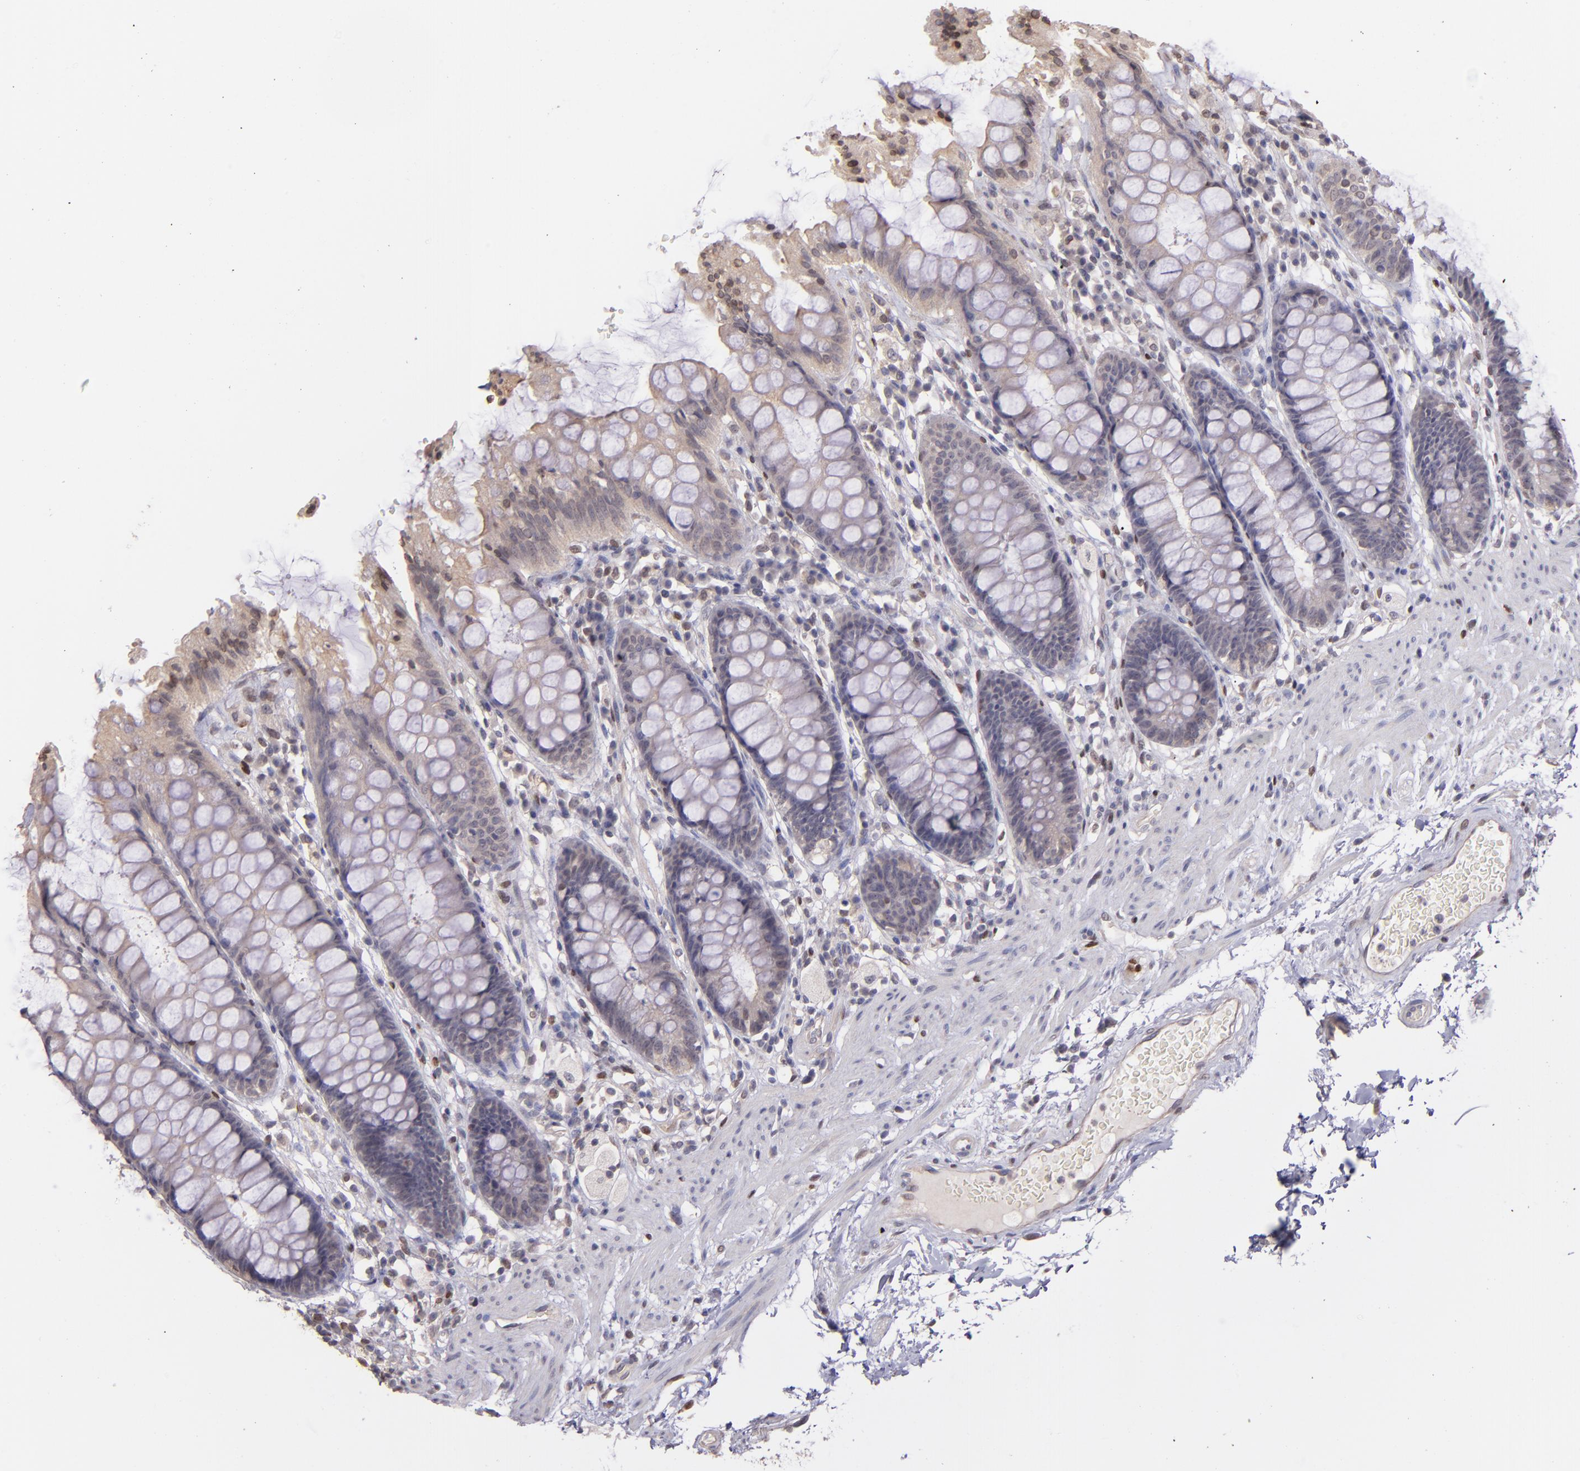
{"staining": {"intensity": "weak", "quantity": "25%-75%", "location": "cytoplasmic/membranous"}, "tissue": "rectum", "cell_type": "Glandular cells", "image_type": "normal", "snomed": [{"axis": "morphology", "description": "Normal tissue, NOS"}, {"axis": "topography", "description": "Rectum"}], "caption": "Immunohistochemistry (IHC) photomicrograph of unremarkable rectum: rectum stained using immunohistochemistry (IHC) shows low levels of weak protein expression localized specifically in the cytoplasmic/membranous of glandular cells, appearing as a cytoplasmic/membranous brown color.", "gene": "NUP62CL", "patient": {"sex": "female", "age": 46}}